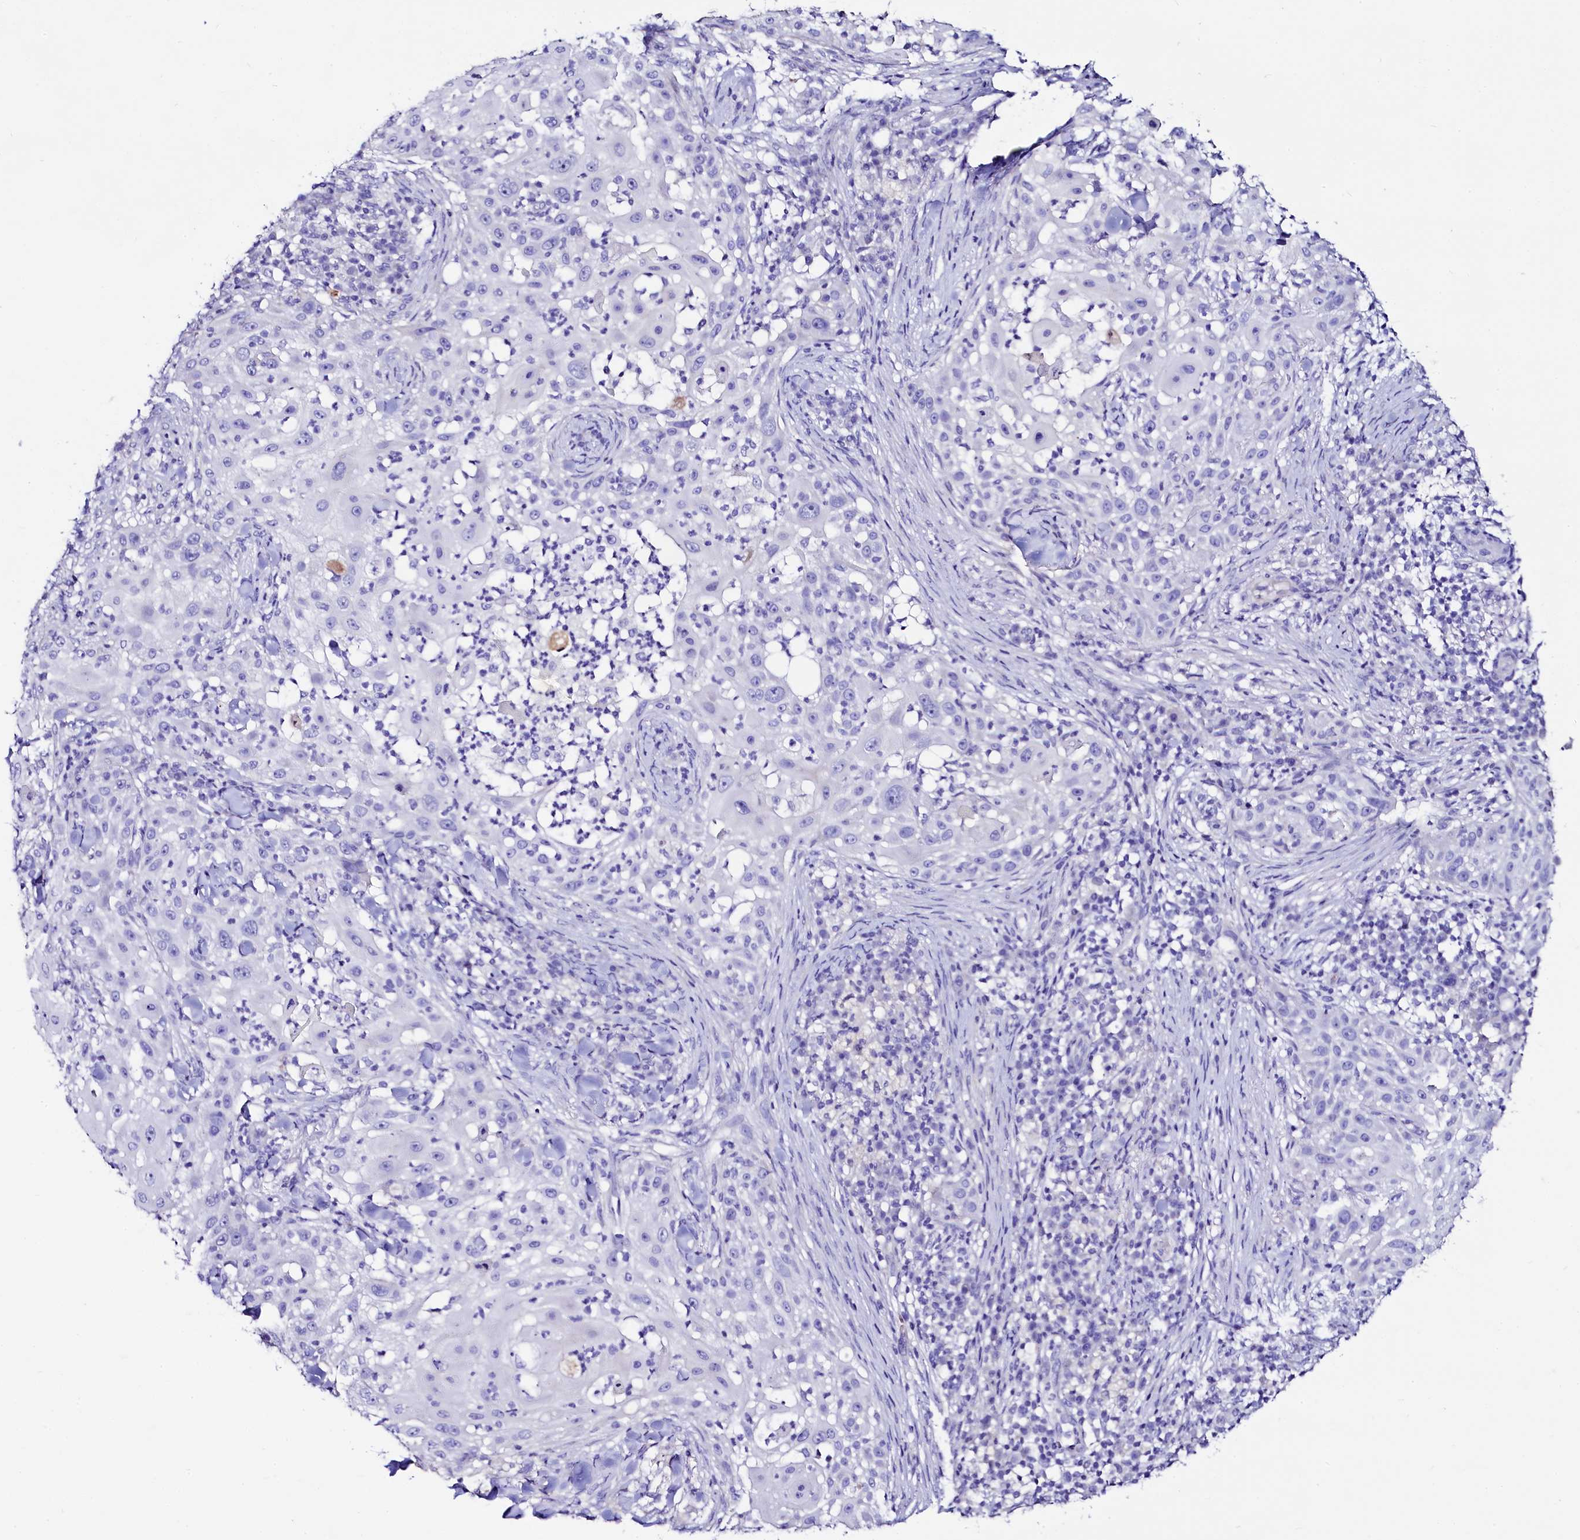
{"staining": {"intensity": "negative", "quantity": "none", "location": "none"}, "tissue": "skin cancer", "cell_type": "Tumor cells", "image_type": "cancer", "snomed": [{"axis": "morphology", "description": "Squamous cell carcinoma, NOS"}, {"axis": "topography", "description": "Skin"}], "caption": "Skin cancer (squamous cell carcinoma) was stained to show a protein in brown. There is no significant positivity in tumor cells.", "gene": "RBP3", "patient": {"sex": "female", "age": 44}}